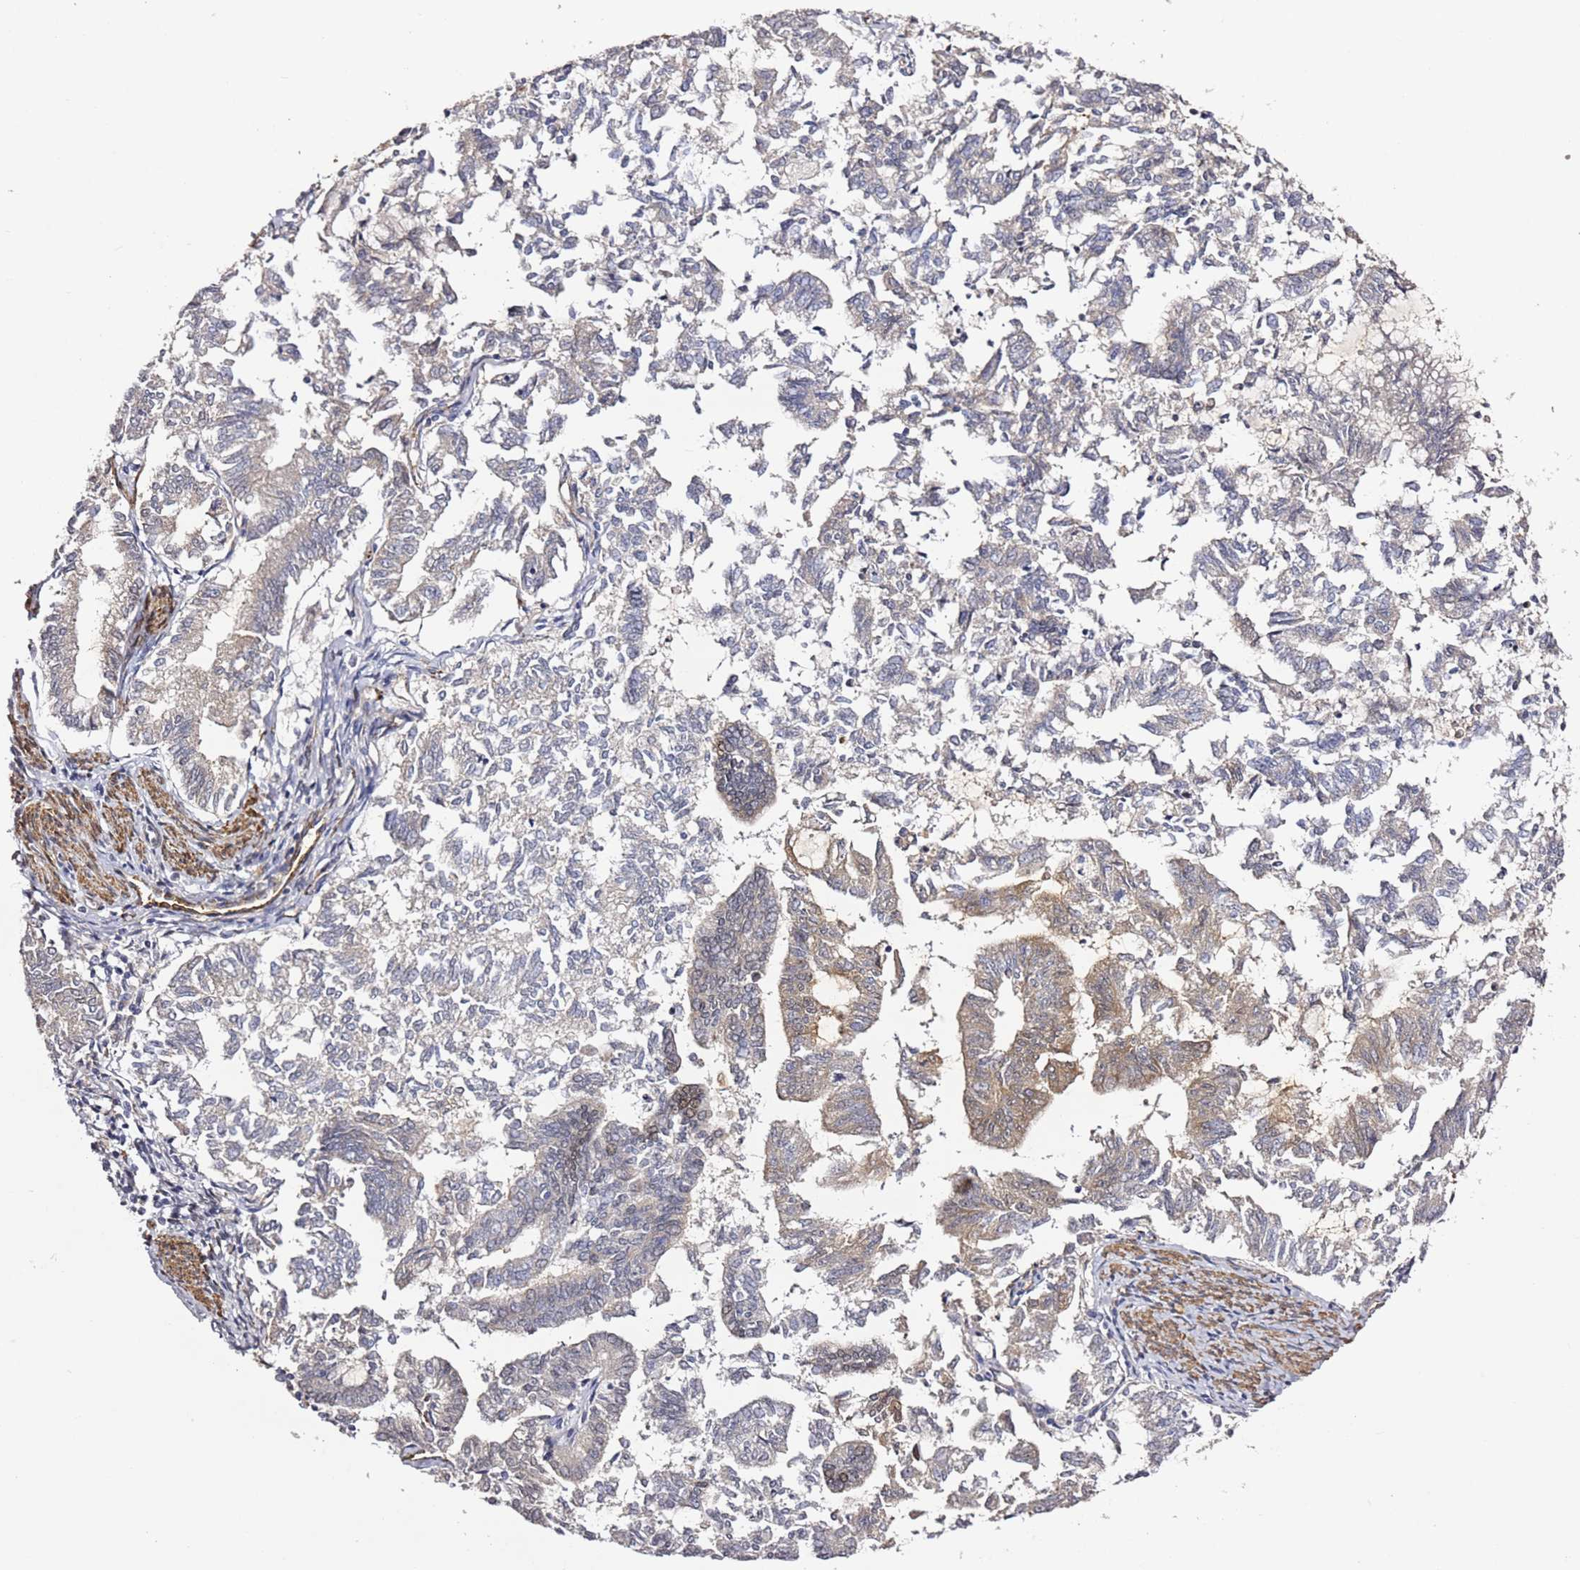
{"staining": {"intensity": "moderate", "quantity": "<25%", "location": "cytoplasmic/membranous"}, "tissue": "endometrial cancer", "cell_type": "Tumor cells", "image_type": "cancer", "snomed": [{"axis": "morphology", "description": "Adenocarcinoma, NOS"}, {"axis": "topography", "description": "Endometrium"}], "caption": "Human endometrial adenocarcinoma stained for a protein (brown) demonstrates moderate cytoplasmic/membranous positive staining in approximately <25% of tumor cells.", "gene": "EPS8L1", "patient": {"sex": "female", "age": 79}}